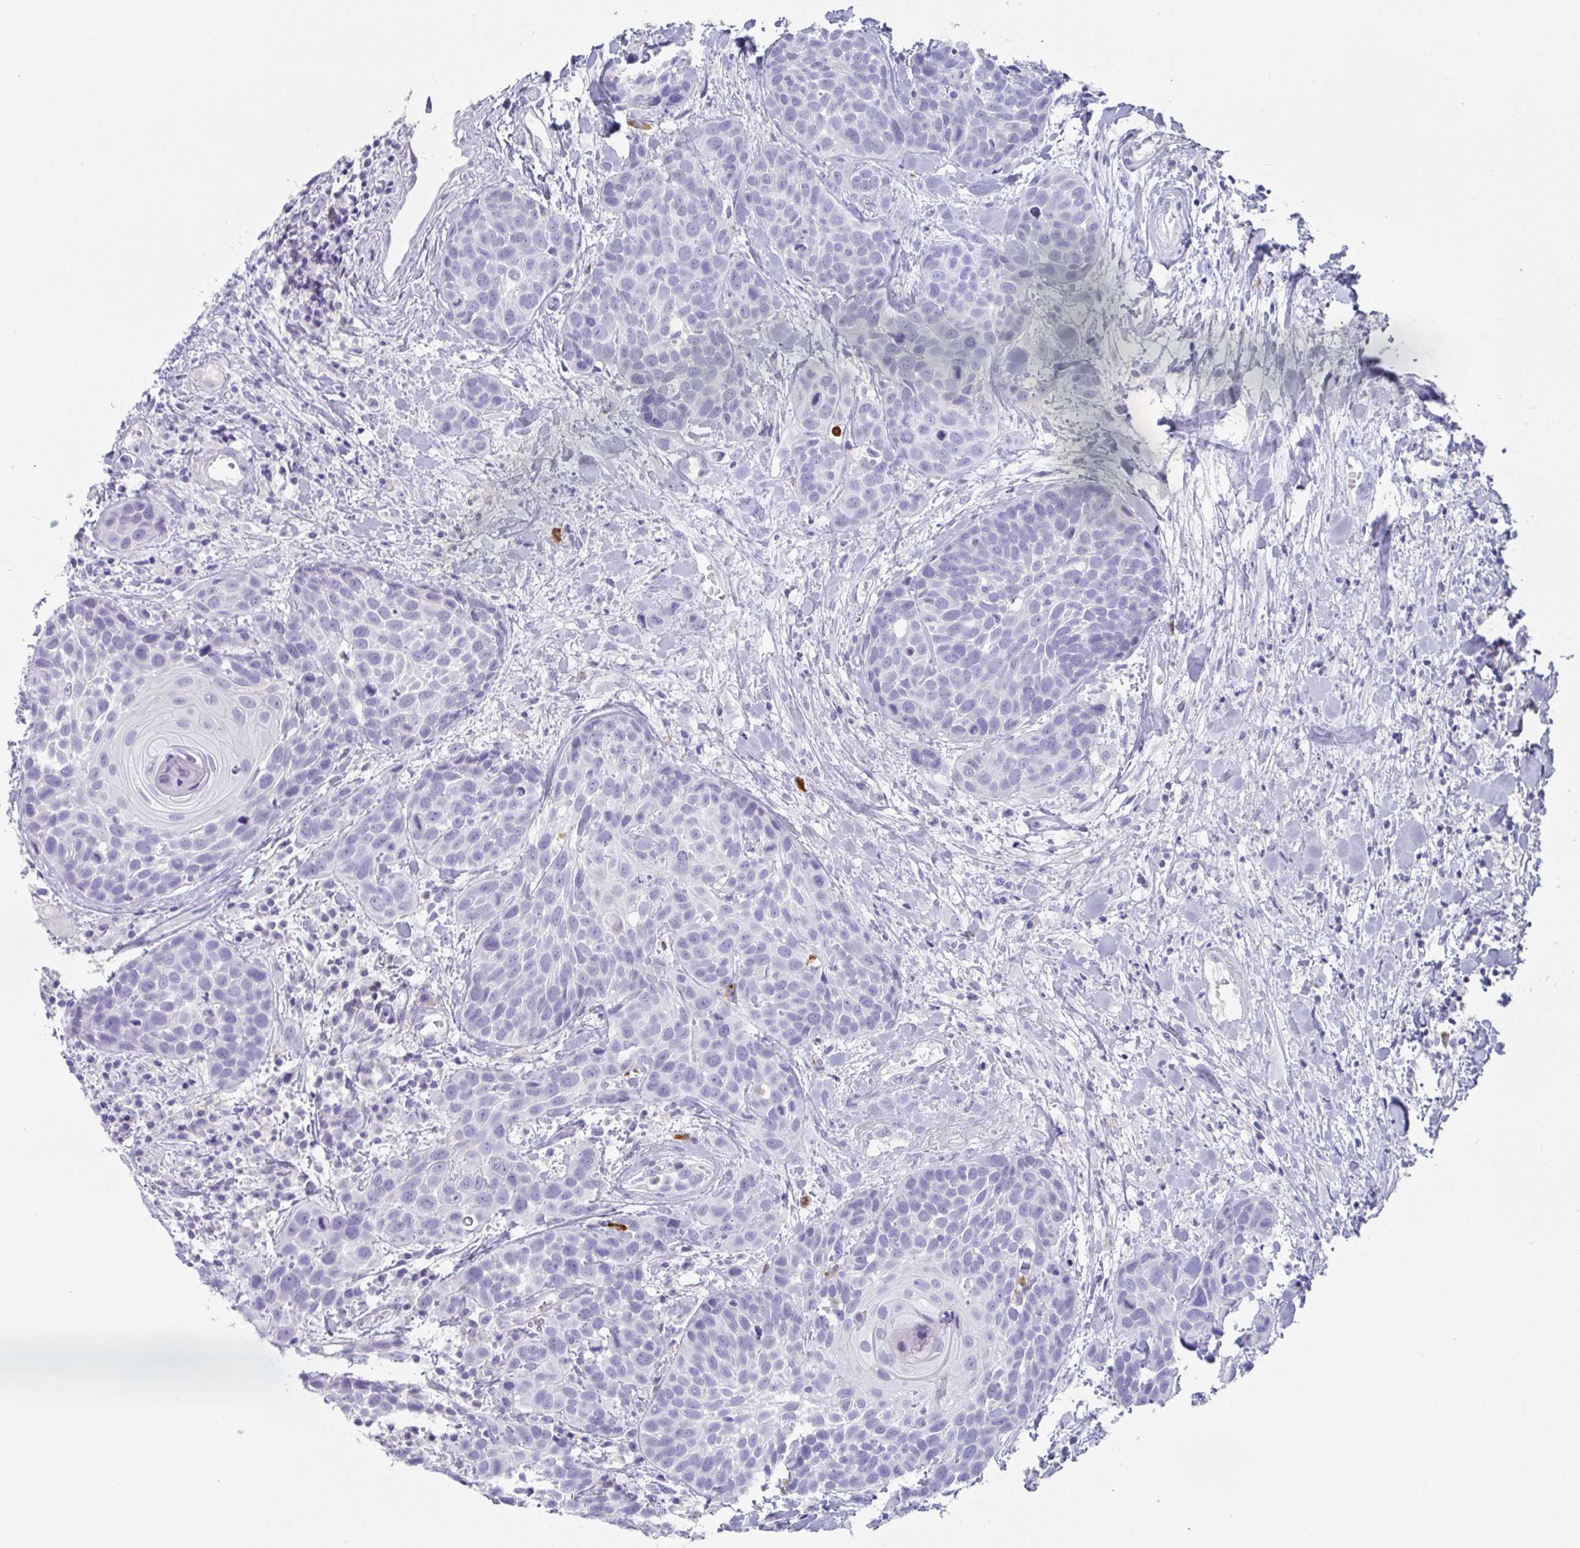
{"staining": {"intensity": "negative", "quantity": "none", "location": "none"}, "tissue": "head and neck cancer", "cell_type": "Tumor cells", "image_type": "cancer", "snomed": [{"axis": "morphology", "description": "Squamous cell carcinoma, NOS"}, {"axis": "topography", "description": "Head-Neck"}], "caption": "DAB (3,3'-diaminobenzidine) immunohistochemical staining of human squamous cell carcinoma (head and neck) displays no significant positivity in tumor cells.", "gene": "PLA2G1B", "patient": {"sex": "female", "age": 50}}